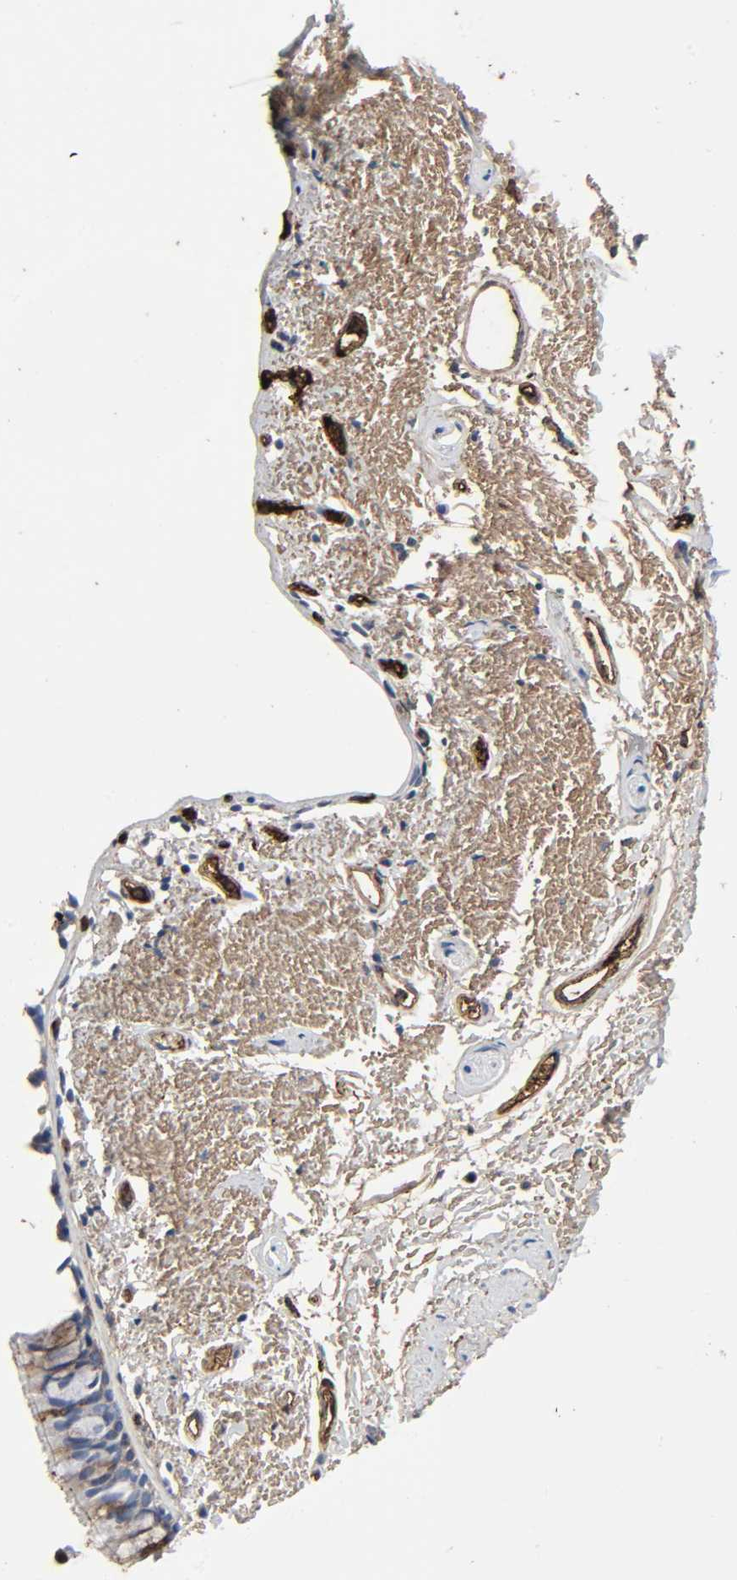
{"staining": {"intensity": "strong", "quantity": "25%-75%", "location": "cytoplasmic/membranous"}, "tissue": "bronchus", "cell_type": "Respiratory epithelial cells", "image_type": "normal", "snomed": [{"axis": "morphology", "description": "Normal tissue, NOS"}, {"axis": "topography", "description": "Bronchus"}], "caption": "Protein staining of unremarkable bronchus reveals strong cytoplasmic/membranous positivity in about 25%-75% of respiratory epithelial cells. The staining was performed using DAB (3,3'-diaminobenzidine) to visualize the protein expression in brown, while the nuclei were stained in blue with hematoxylin (Magnification: 20x).", "gene": "C3", "patient": {"sex": "female", "age": 73}}